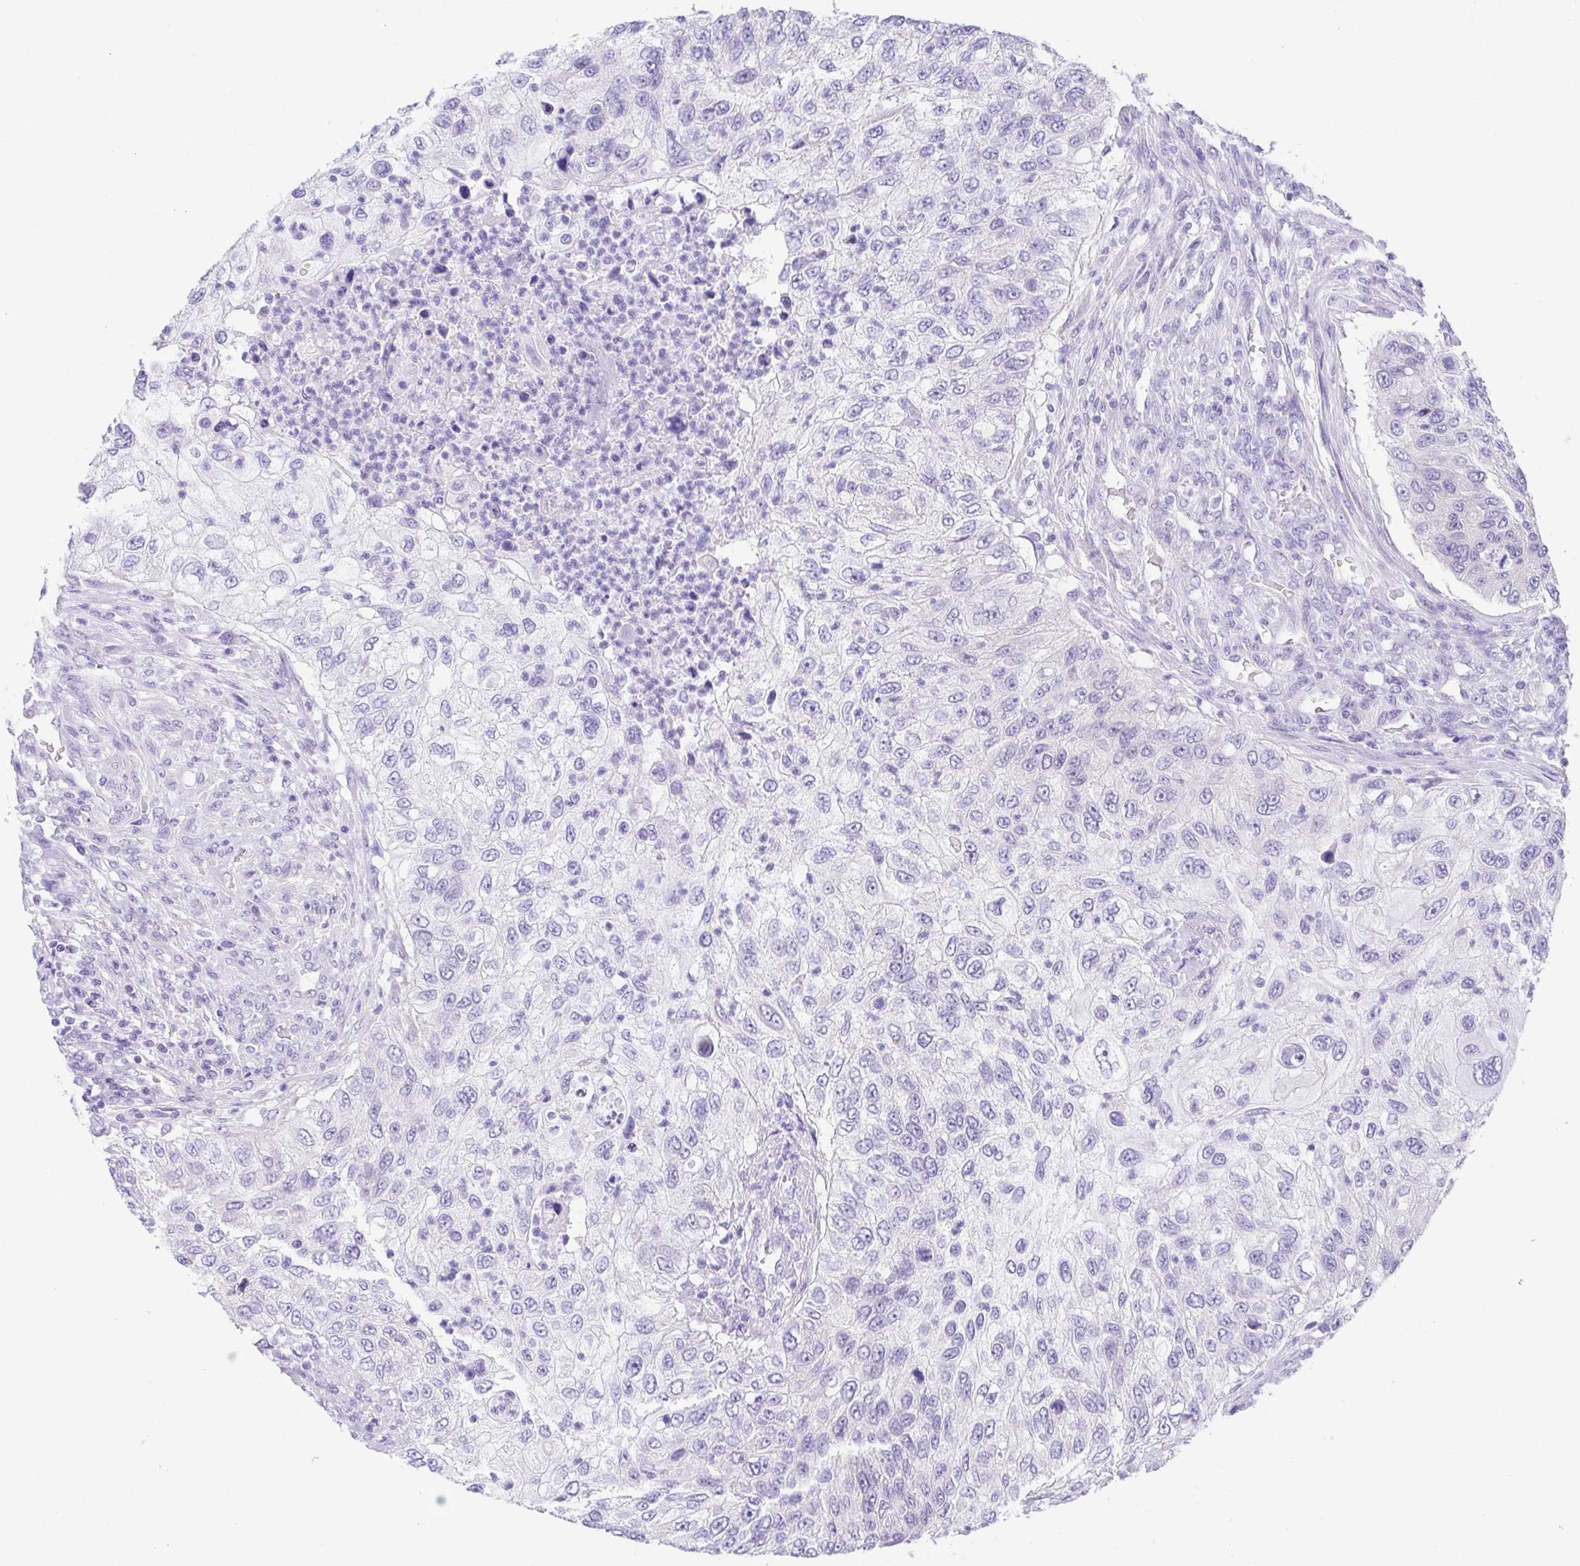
{"staining": {"intensity": "negative", "quantity": "none", "location": "none"}, "tissue": "urothelial cancer", "cell_type": "Tumor cells", "image_type": "cancer", "snomed": [{"axis": "morphology", "description": "Urothelial carcinoma, High grade"}, {"axis": "topography", "description": "Urinary bladder"}], "caption": "High power microscopy image of an IHC photomicrograph of urothelial cancer, revealing no significant staining in tumor cells.", "gene": "LUZP4", "patient": {"sex": "female", "age": 60}}